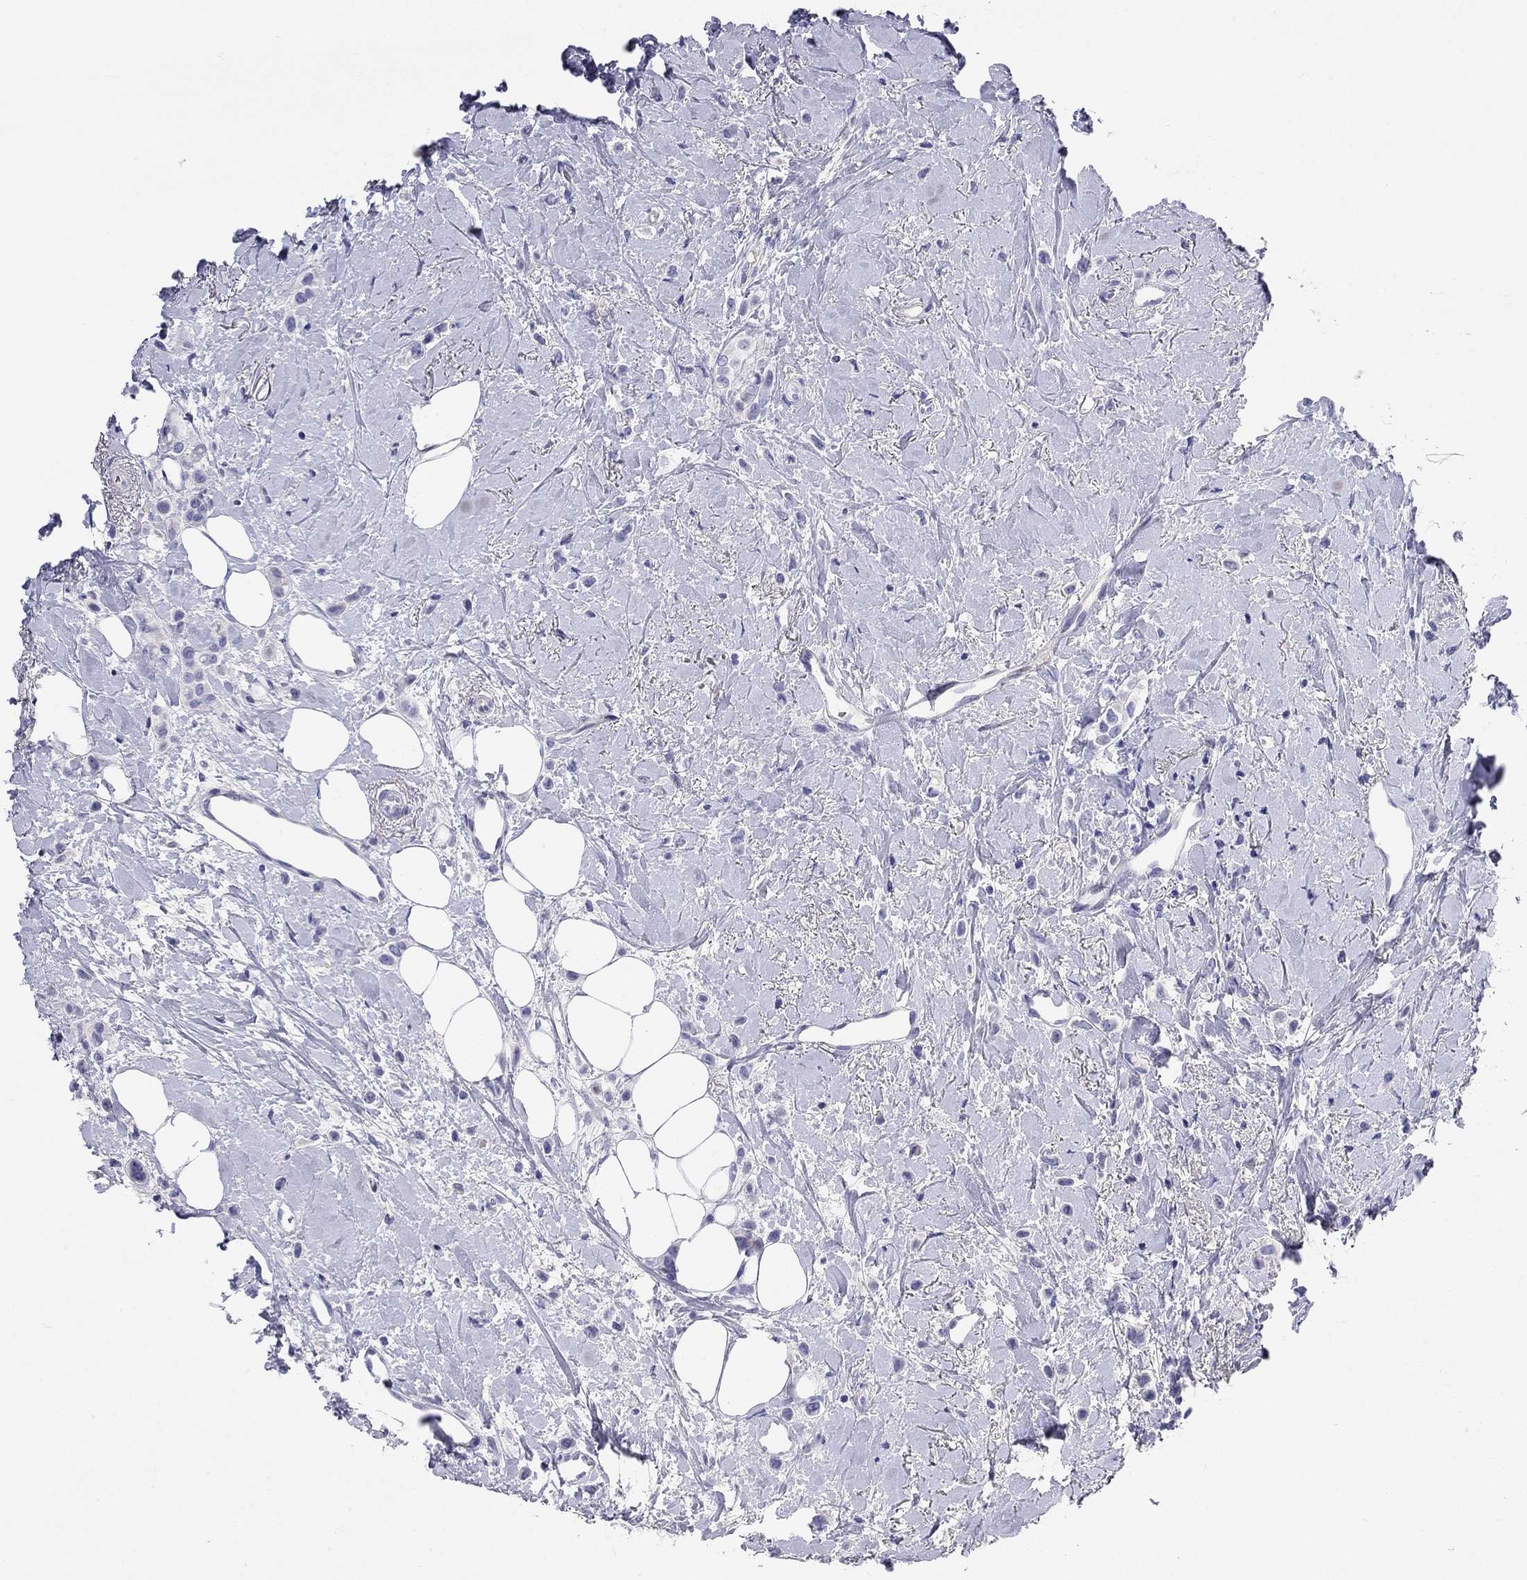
{"staining": {"intensity": "negative", "quantity": "none", "location": "none"}, "tissue": "breast cancer", "cell_type": "Tumor cells", "image_type": "cancer", "snomed": [{"axis": "morphology", "description": "Lobular carcinoma"}, {"axis": "topography", "description": "Breast"}], "caption": "DAB (3,3'-diaminobenzidine) immunohistochemical staining of breast cancer displays no significant staining in tumor cells.", "gene": "CMYA5", "patient": {"sex": "female", "age": 66}}